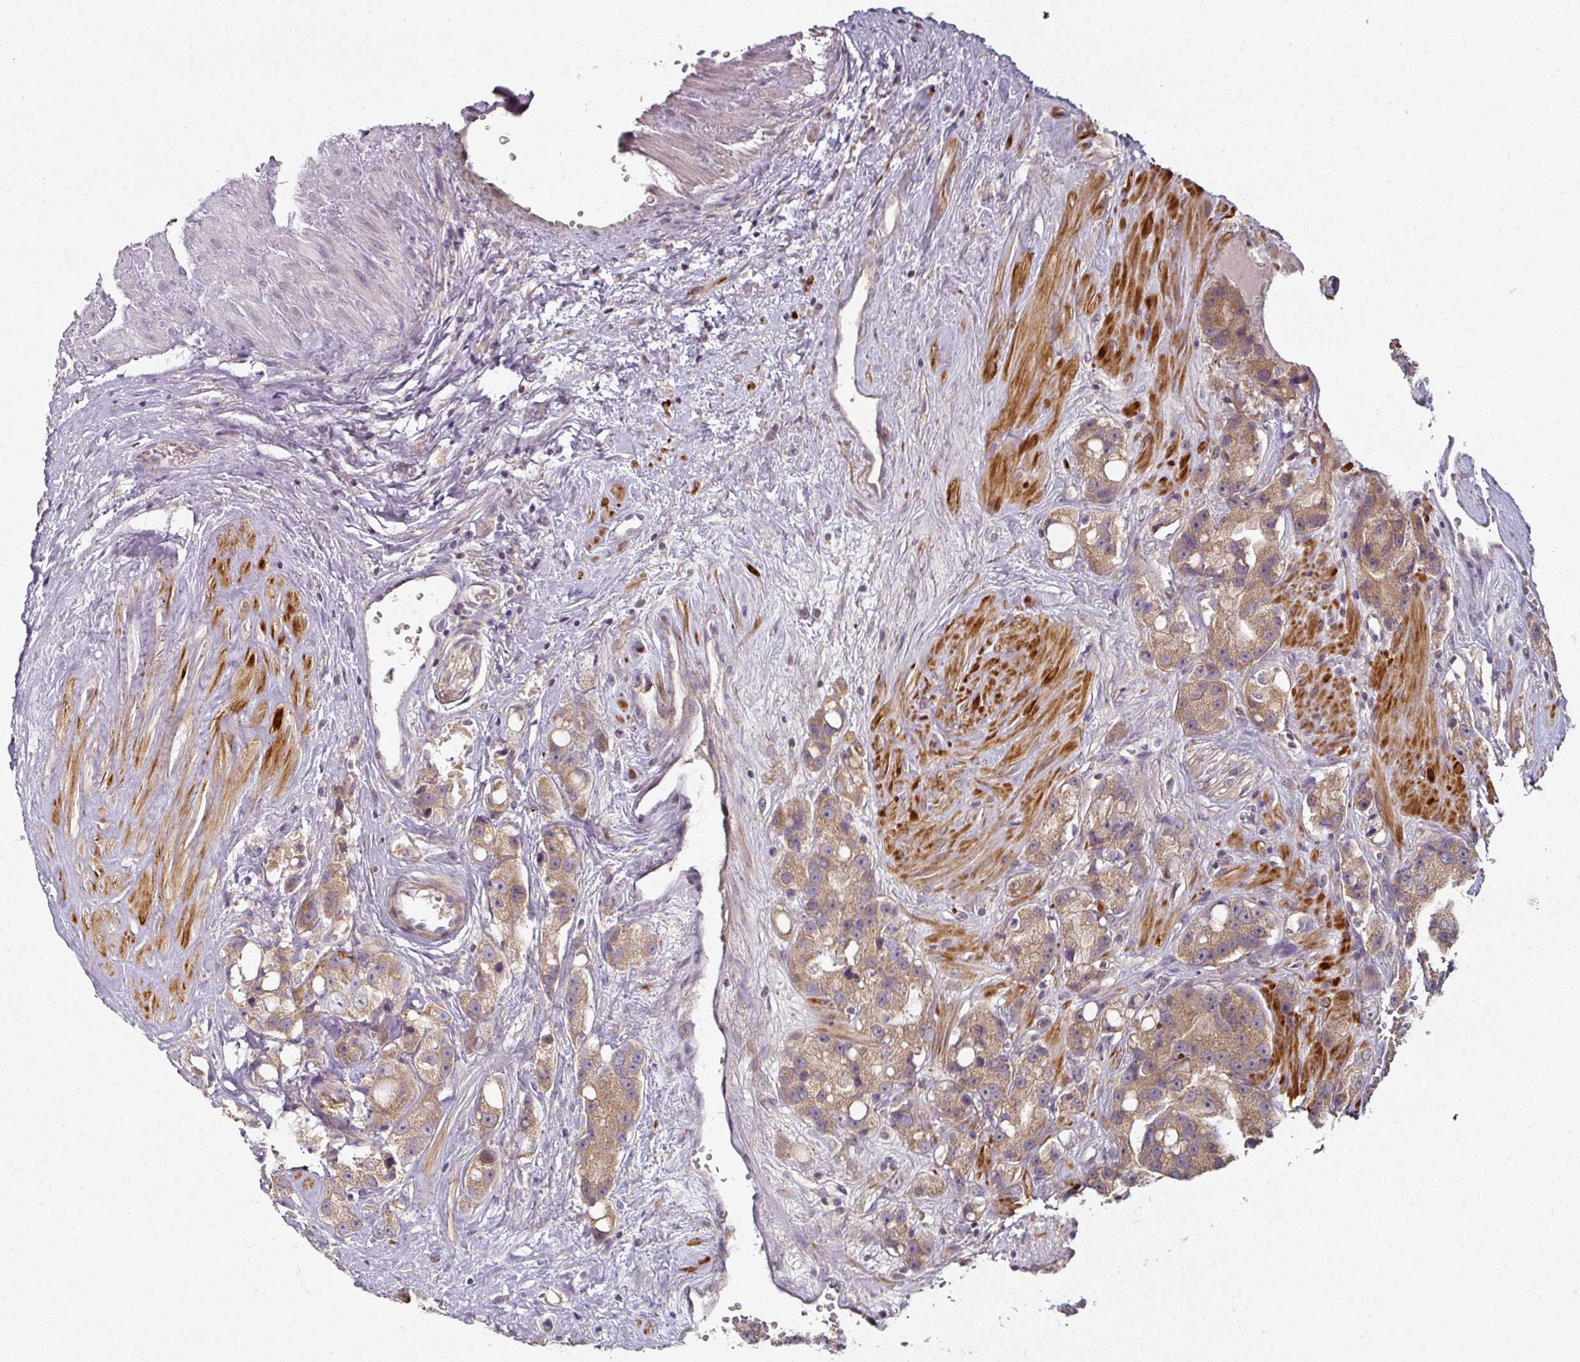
{"staining": {"intensity": "weak", "quantity": ">75%", "location": "cytoplasmic/membranous"}, "tissue": "prostate cancer", "cell_type": "Tumor cells", "image_type": "cancer", "snomed": [{"axis": "morphology", "description": "Adenocarcinoma, High grade"}, {"axis": "topography", "description": "Prostate"}], "caption": "The image demonstrates staining of prostate cancer, revealing weak cytoplasmic/membranous protein staining (brown color) within tumor cells.", "gene": "MAP2K2", "patient": {"sex": "male", "age": 74}}